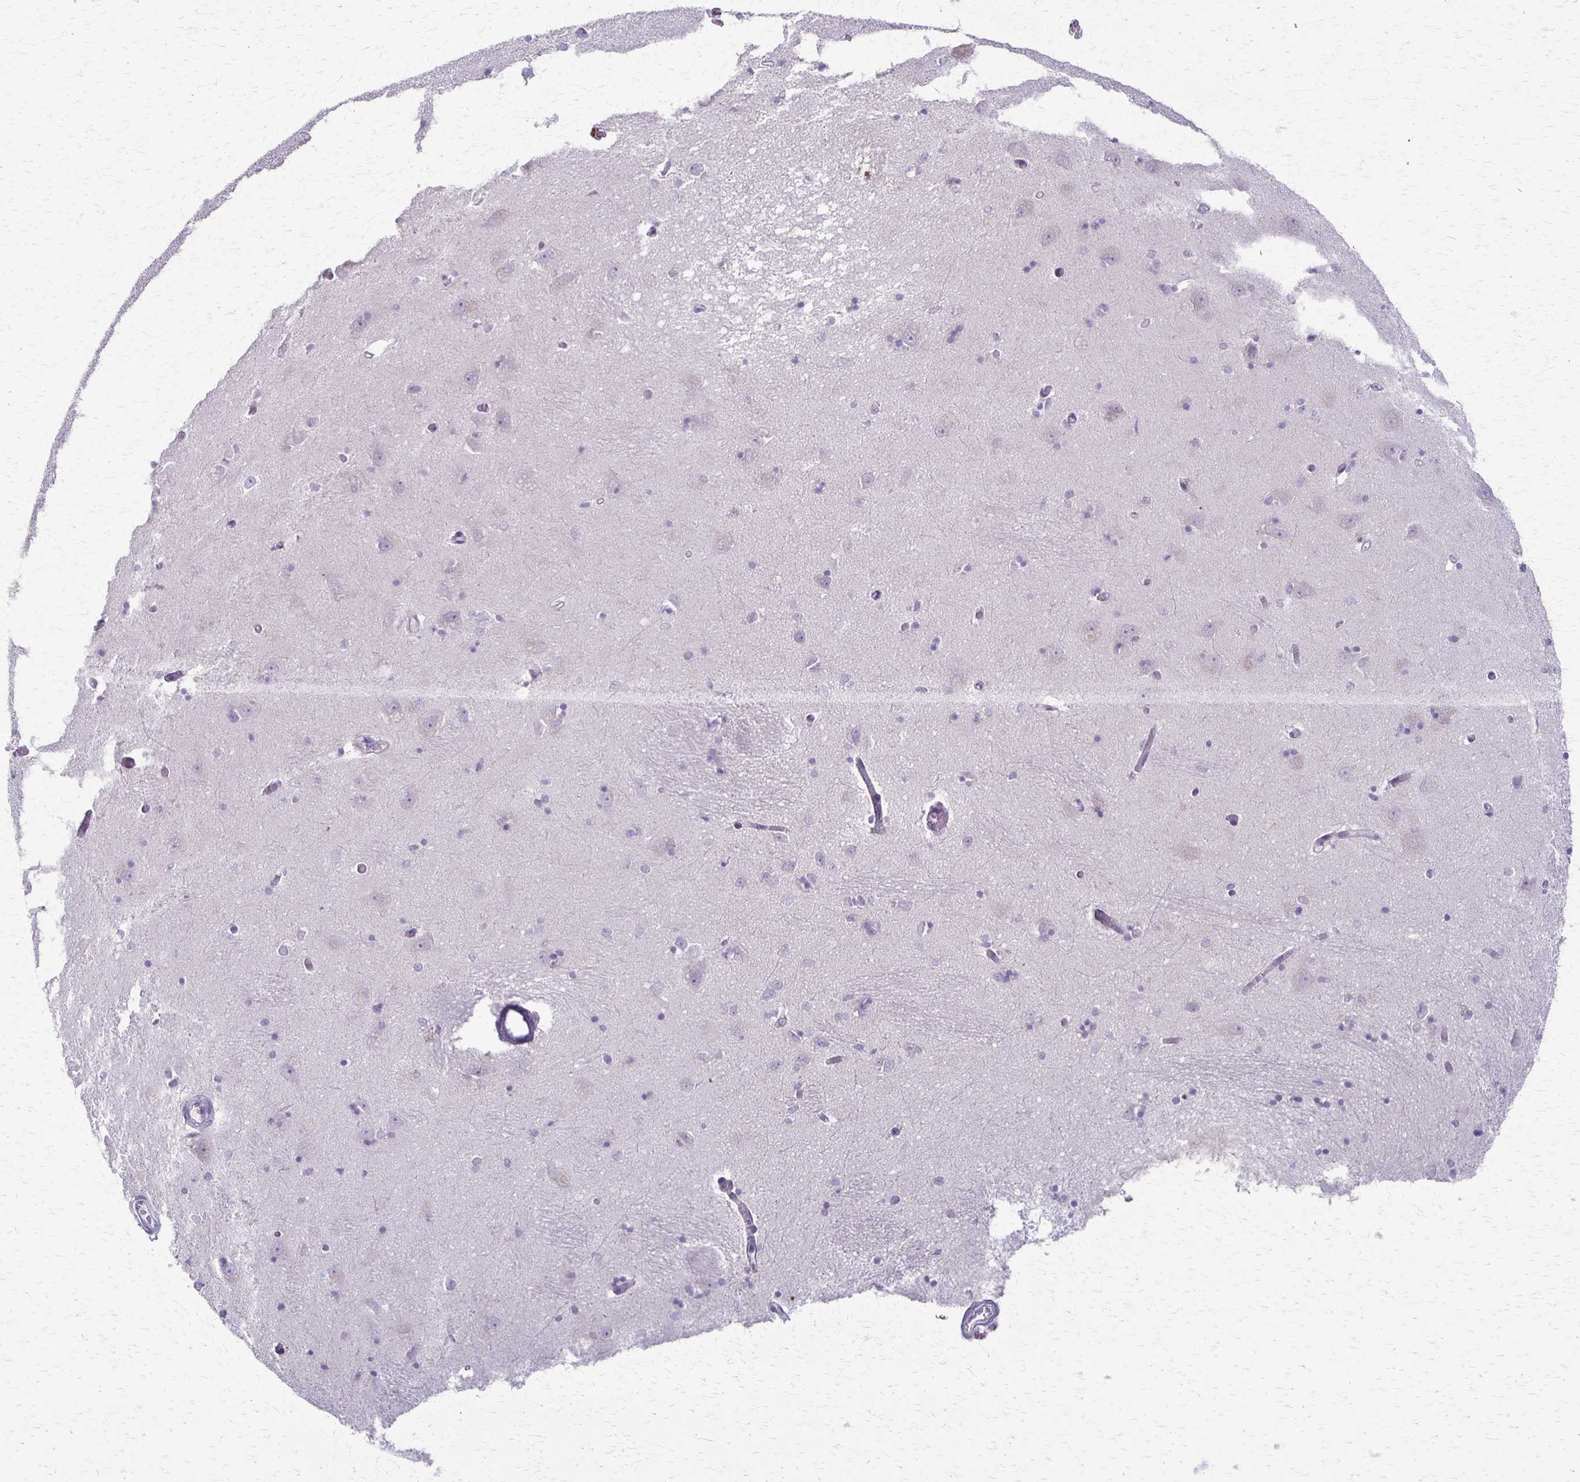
{"staining": {"intensity": "negative", "quantity": "none", "location": "none"}, "tissue": "caudate", "cell_type": "Glial cells", "image_type": "normal", "snomed": [{"axis": "morphology", "description": "Normal tissue, NOS"}, {"axis": "topography", "description": "Lateral ventricle wall"}, {"axis": "topography", "description": "Hippocampus"}], "caption": "Protein analysis of normal caudate shows no significant staining in glial cells.", "gene": "SLC35E2B", "patient": {"sex": "female", "age": 63}}